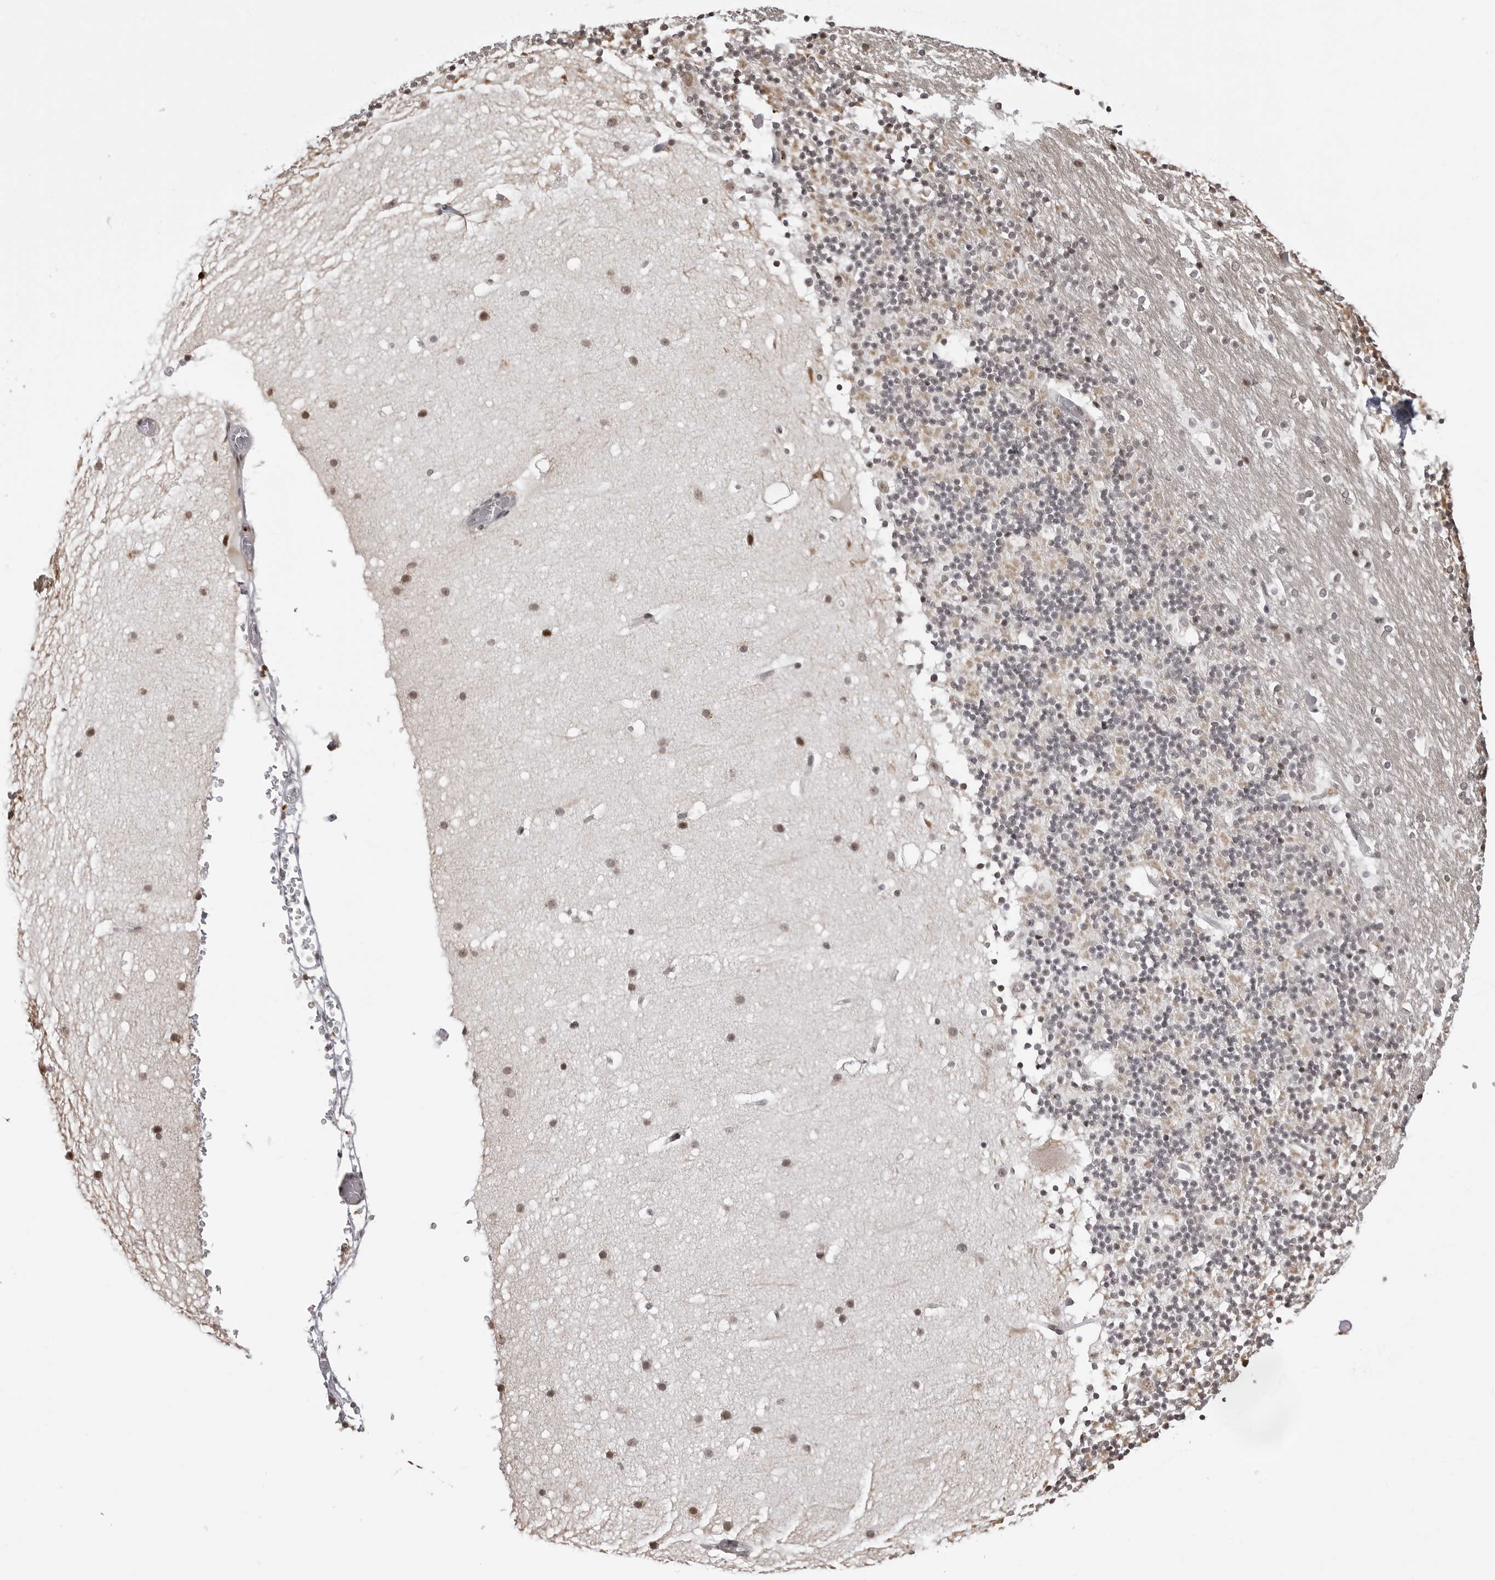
{"staining": {"intensity": "negative", "quantity": "none", "location": "none"}, "tissue": "cerebellum", "cell_type": "Cells in granular layer", "image_type": "normal", "snomed": [{"axis": "morphology", "description": "Normal tissue, NOS"}, {"axis": "topography", "description": "Cerebellum"}], "caption": "Cerebellum was stained to show a protein in brown. There is no significant expression in cells in granular layer. (Stains: DAB (3,3'-diaminobenzidine) IHC with hematoxylin counter stain, Microscopy: brightfield microscopy at high magnification).", "gene": "PHF3", "patient": {"sex": "male", "age": 57}}